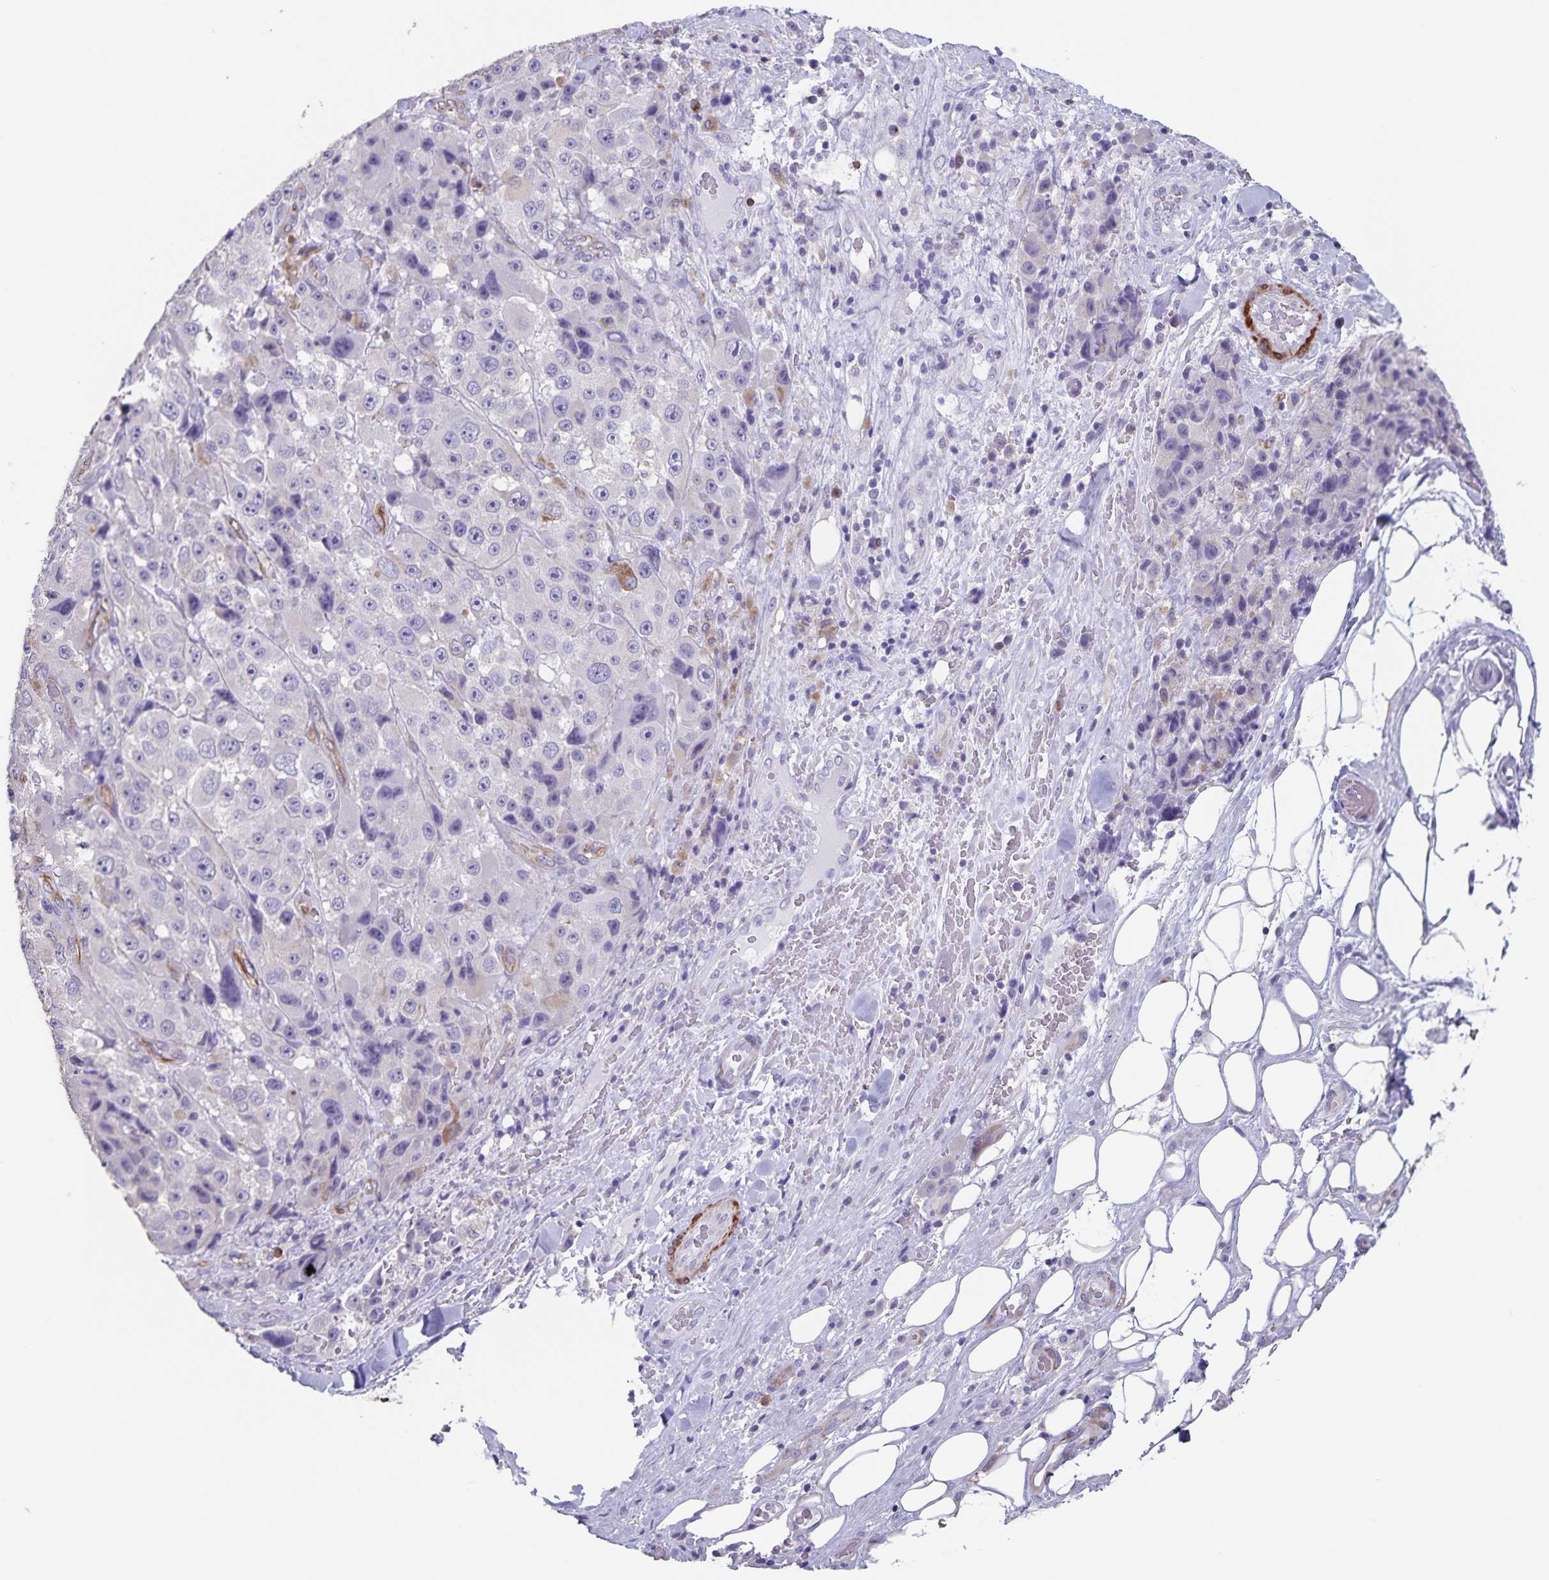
{"staining": {"intensity": "negative", "quantity": "none", "location": "none"}, "tissue": "melanoma", "cell_type": "Tumor cells", "image_type": "cancer", "snomed": [{"axis": "morphology", "description": "Malignant melanoma, Metastatic site"}, {"axis": "topography", "description": "Lymph node"}], "caption": "A micrograph of malignant melanoma (metastatic site) stained for a protein reveals no brown staining in tumor cells. (DAB (3,3'-diaminobenzidine) immunohistochemistry with hematoxylin counter stain).", "gene": "SYNM", "patient": {"sex": "male", "age": 62}}